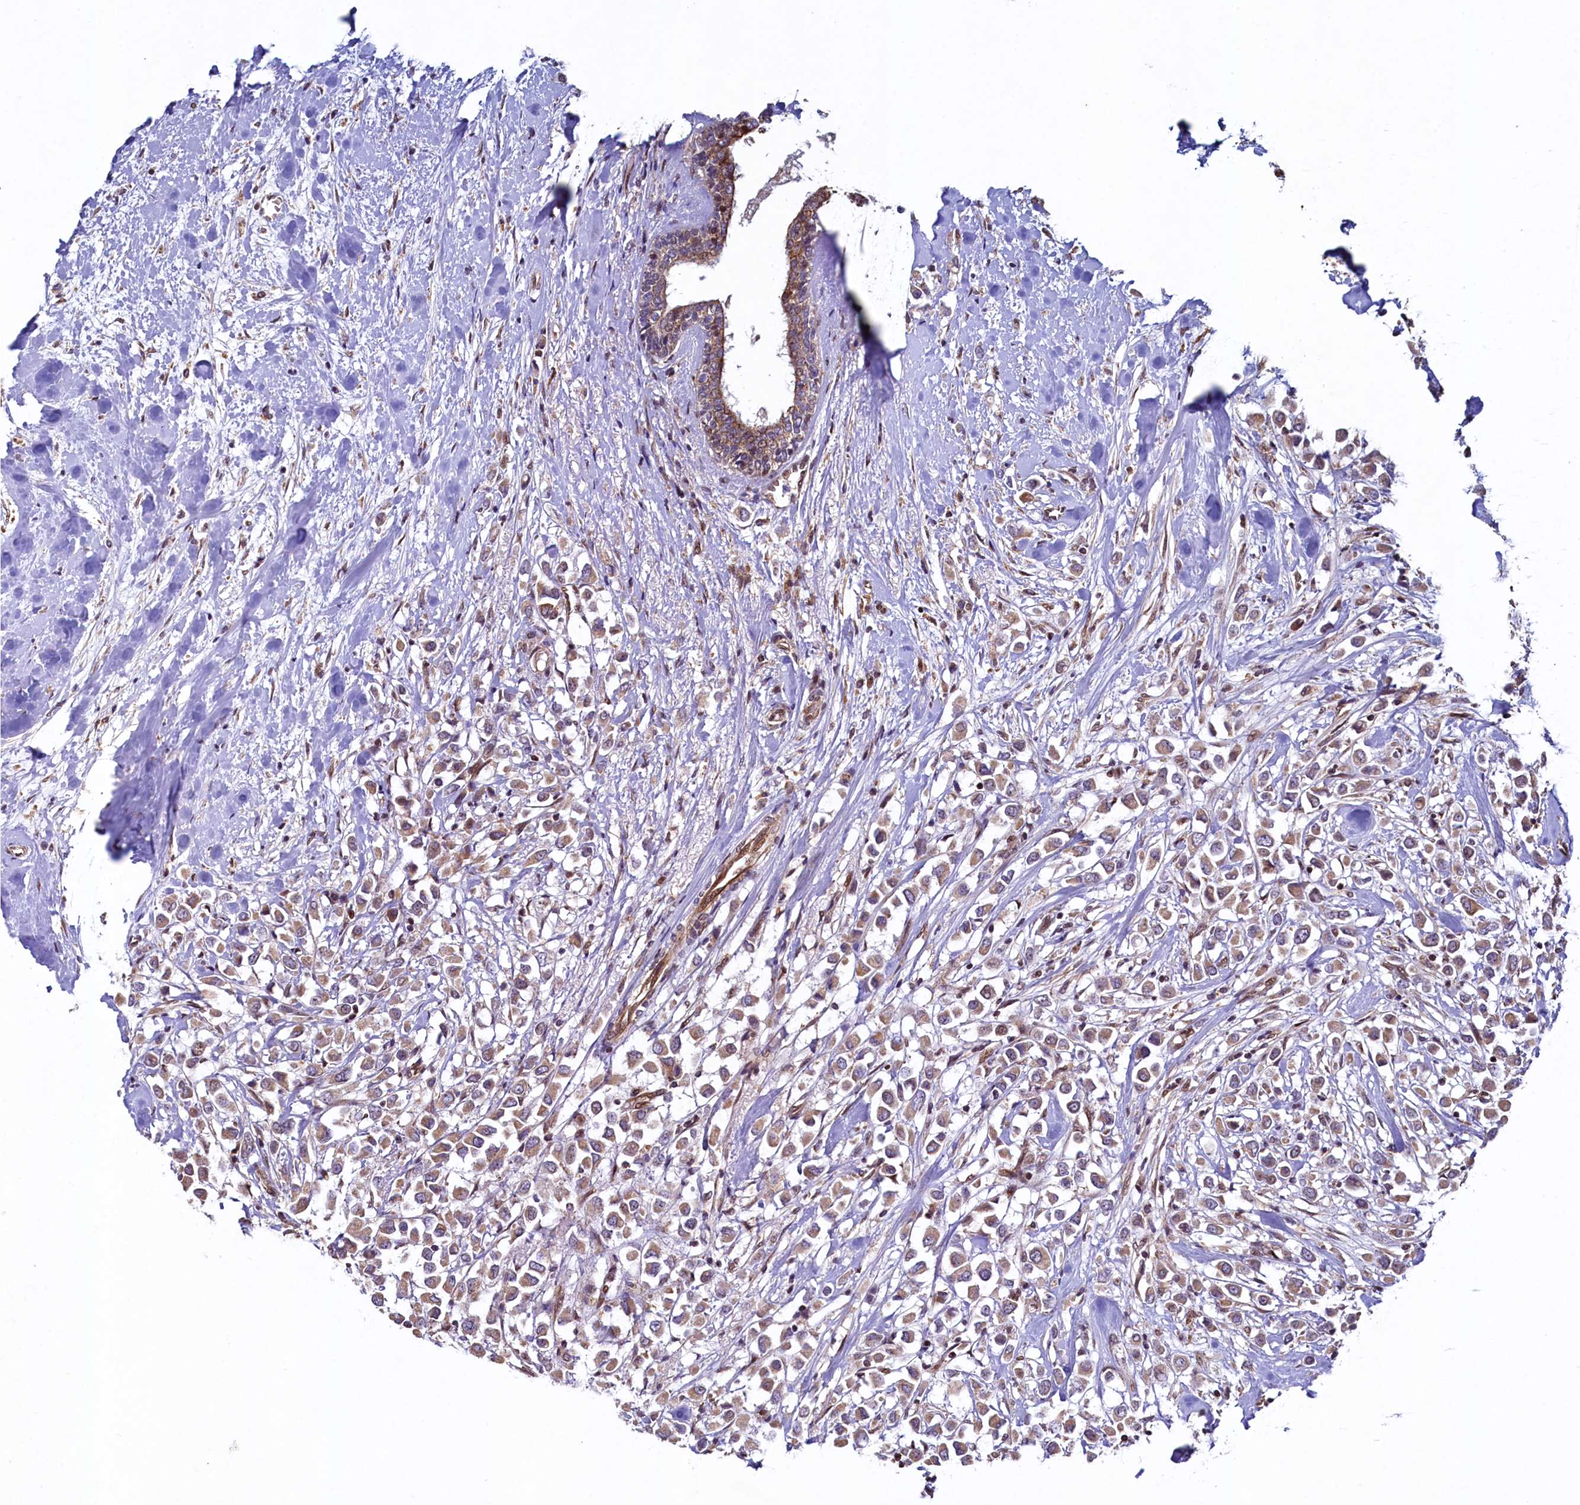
{"staining": {"intensity": "weak", "quantity": ">75%", "location": "cytoplasmic/membranous"}, "tissue": "breast cancer", "cell_type": "Tumor cells", "image_type": "cancer", "snomed": [{"axis": "morphology", "description": "Duct carcinoma"}, {"axis": "topography", "description": "Breast"}], "caption": "Immunohistochemistry (IHC) (DAB (3,3'-diaminobenzidine)) staining of human breast invasive ductal carcinoma shows weak cytoplasmic/membranous protein staining in approximately >75% of tumor cells.", "gene": "ZNF577", "patient": {"sex": "female", "age": 87}}